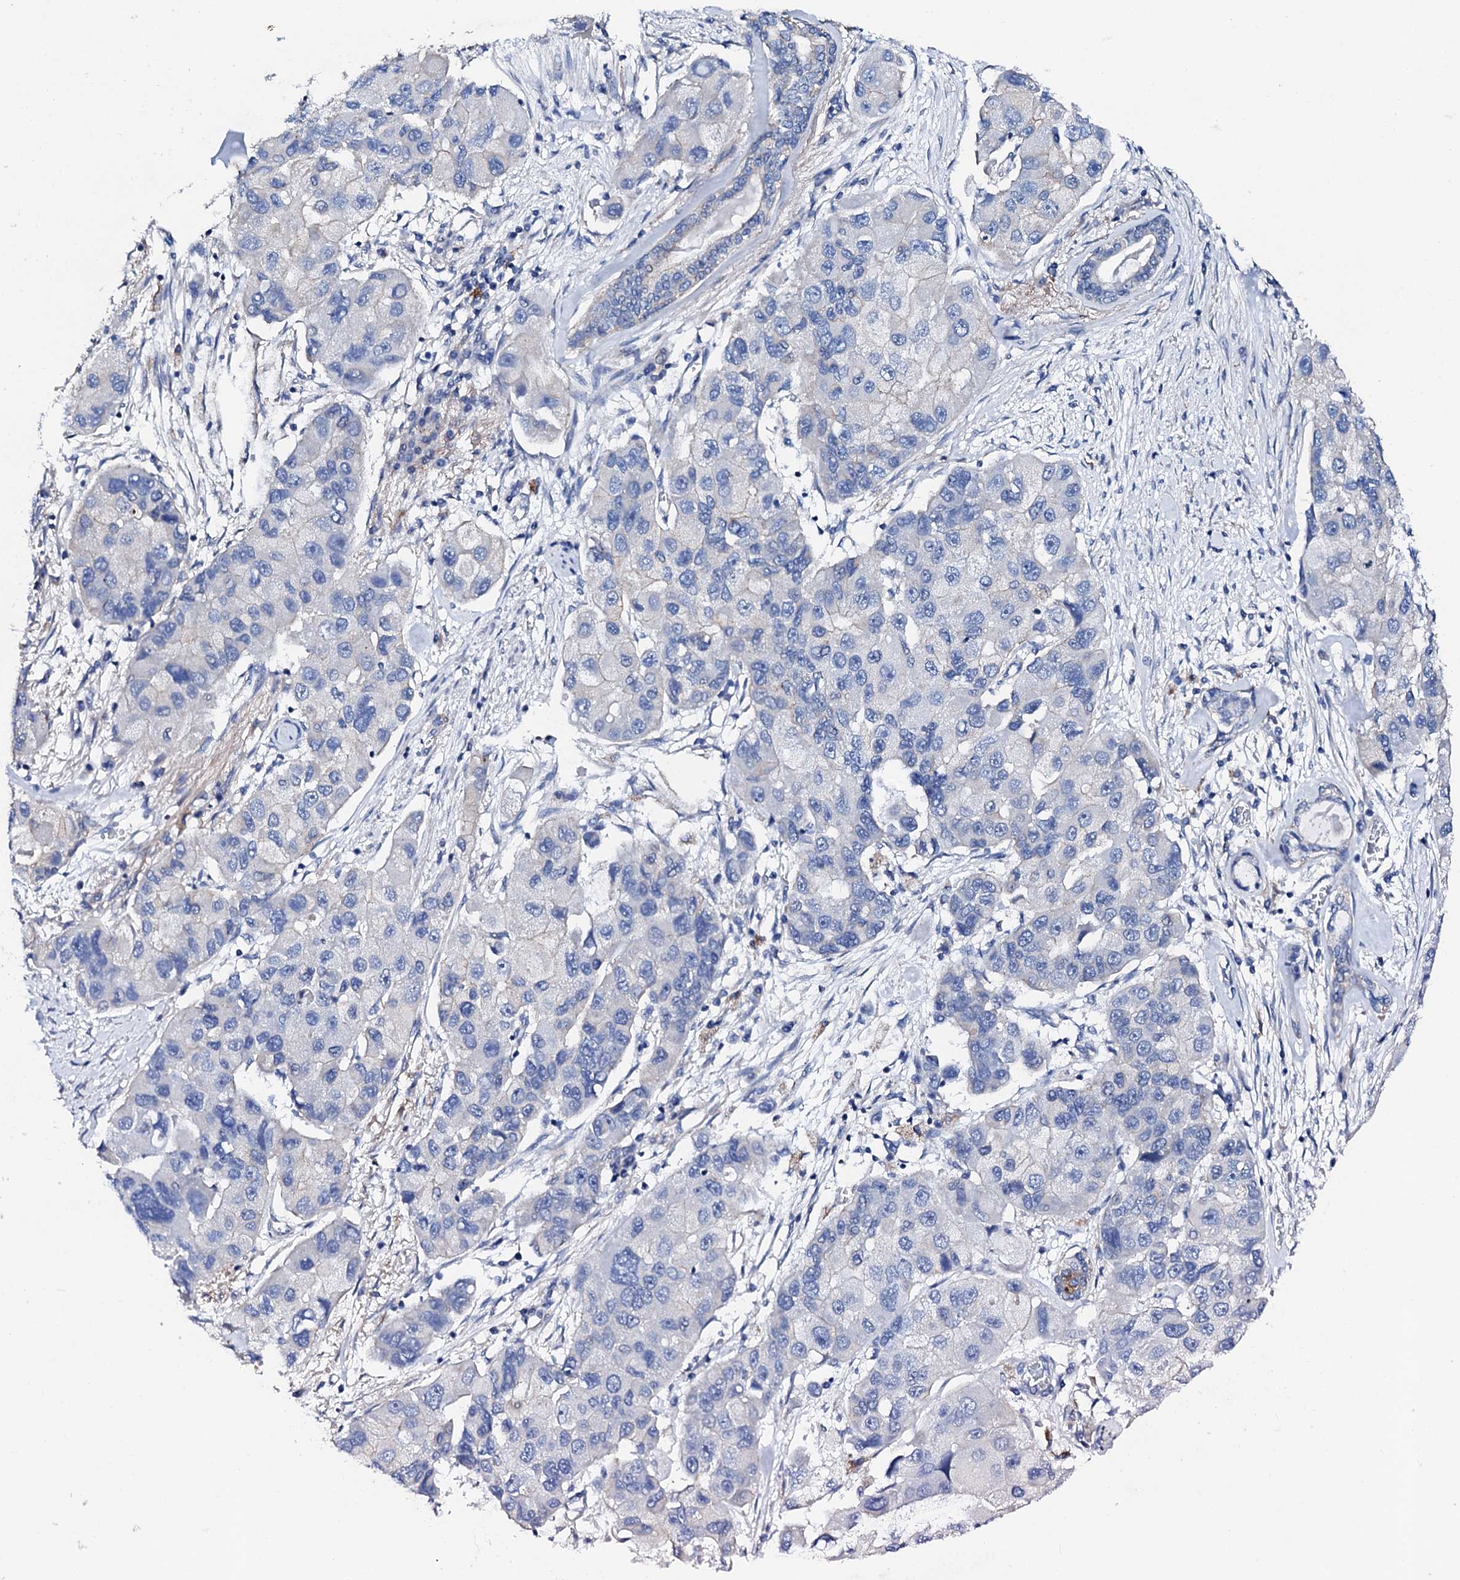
{"staining": {"intensity": "negative", "quantity": "none", "location": "none"}, "tissue": "lung cancer", "cell_type": "Tumor cells", "image_type": "cancer", "snomed": [{"axis": "morphology", "description": "Adenocarcinoma, NOS"}, {"axis": "topography", "description": "Lung"}], "caption": "This is an IHC histopathology image of human adenocarcinoma (lung). There is no expression in tumor cells.", "gene": "KLHL32", "patient": {"sex": "female", "age": 54}}